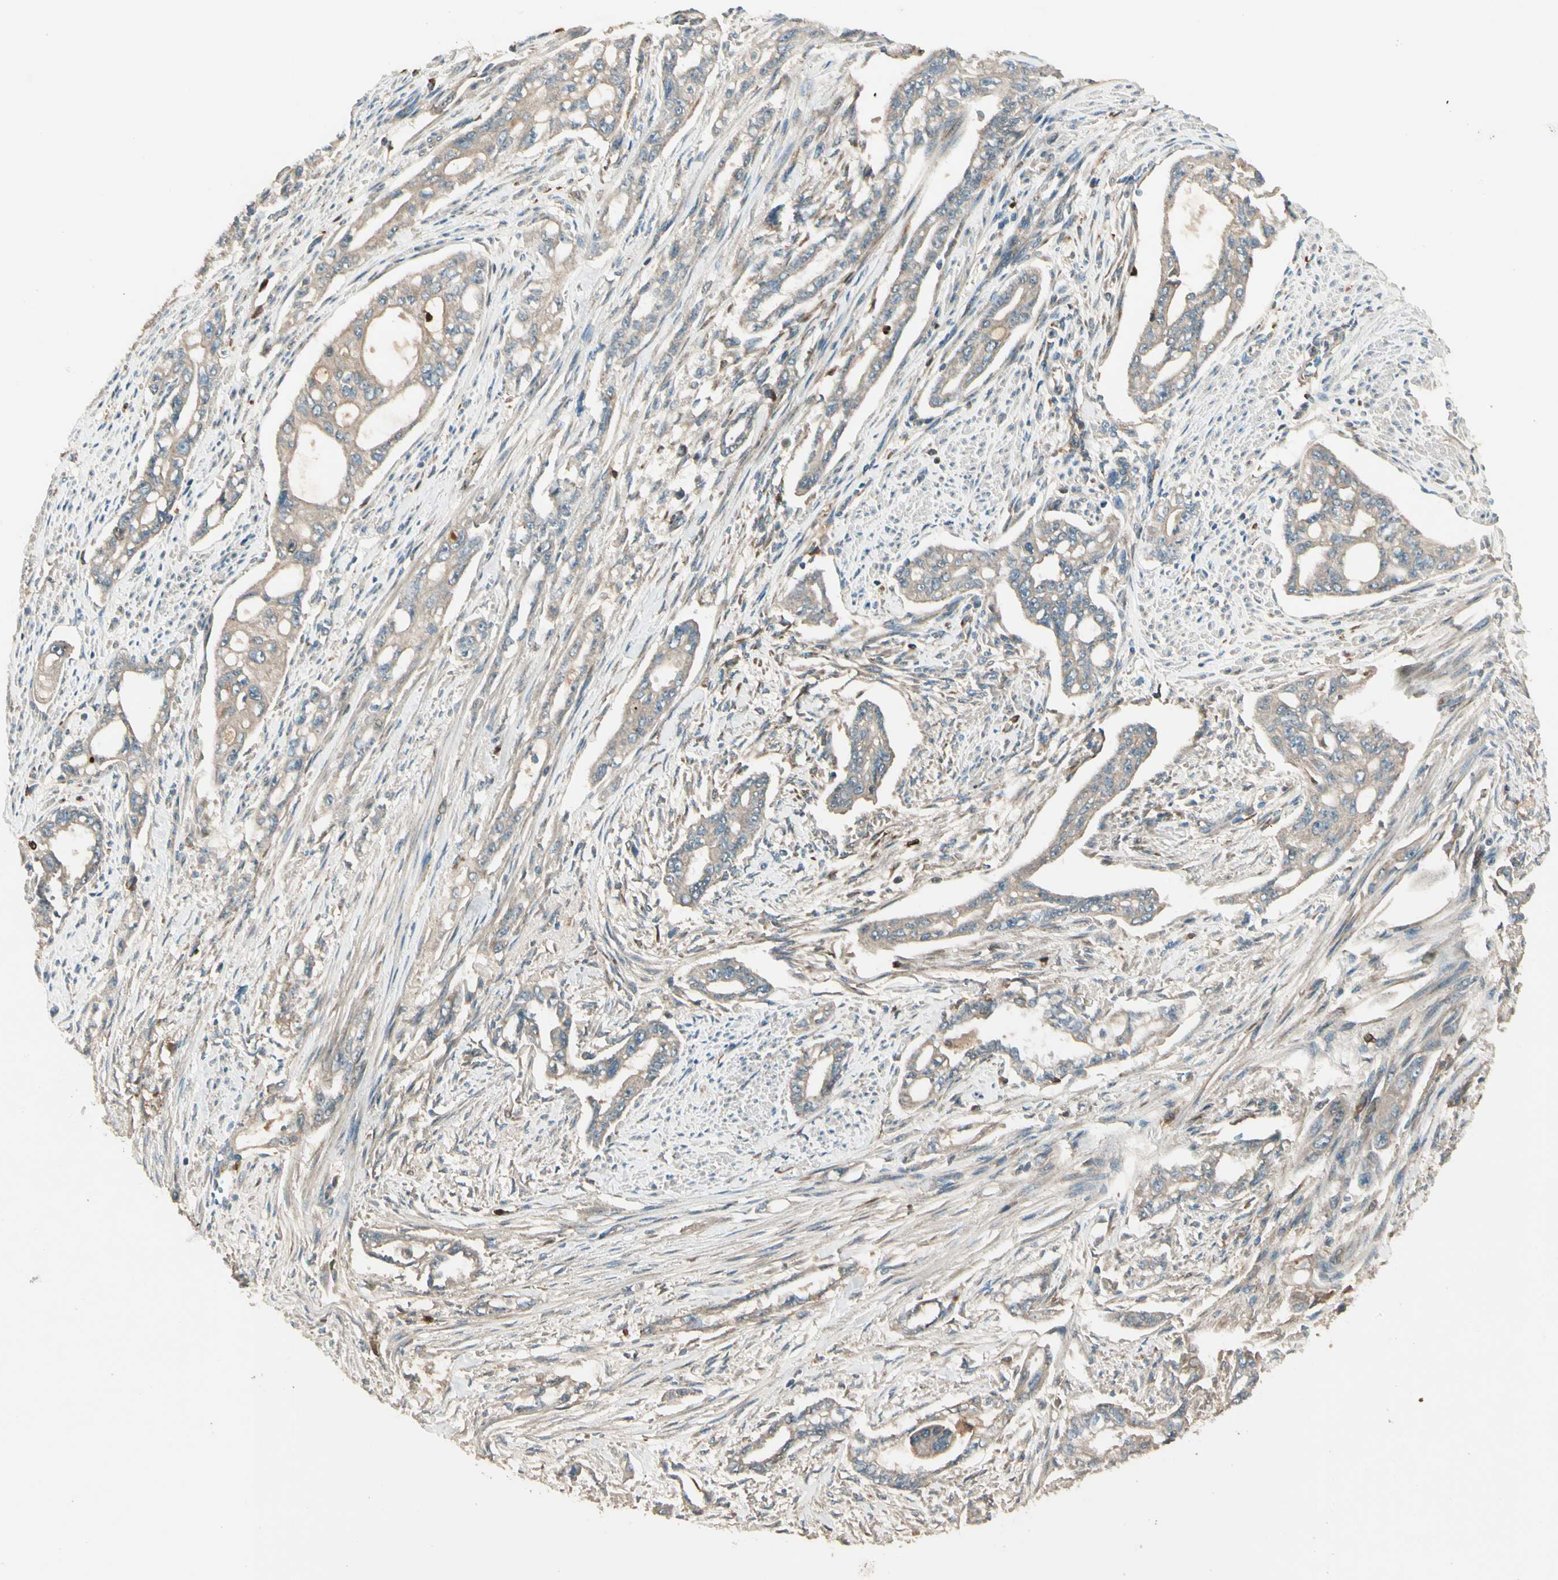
{"staining": {"intensity": "weak", "quantity": ">75%", "location": "cytoplasmic/membranous"}, "tissue": "pancreatic cancer", "cell_type": "Tumor cells", "image_type": "cancer", "snomed": [{"axis": "morphology", "description": "Normal tissue, NOS"}, {"axis": "topography", "description": "Pancreas"}], "caption": "A micrograph of human pancreatic cancer stained for a protein shows weak cytoplasmic/membranous brown staining in tumor cells. The staining was performed using DAB to visualize the protein expression in brown, while the nuclei were stained in blue with hematoxylin (Magnification: 20x).", "gene": "STX11", "patient": {"sex": "male", "age": 42}}